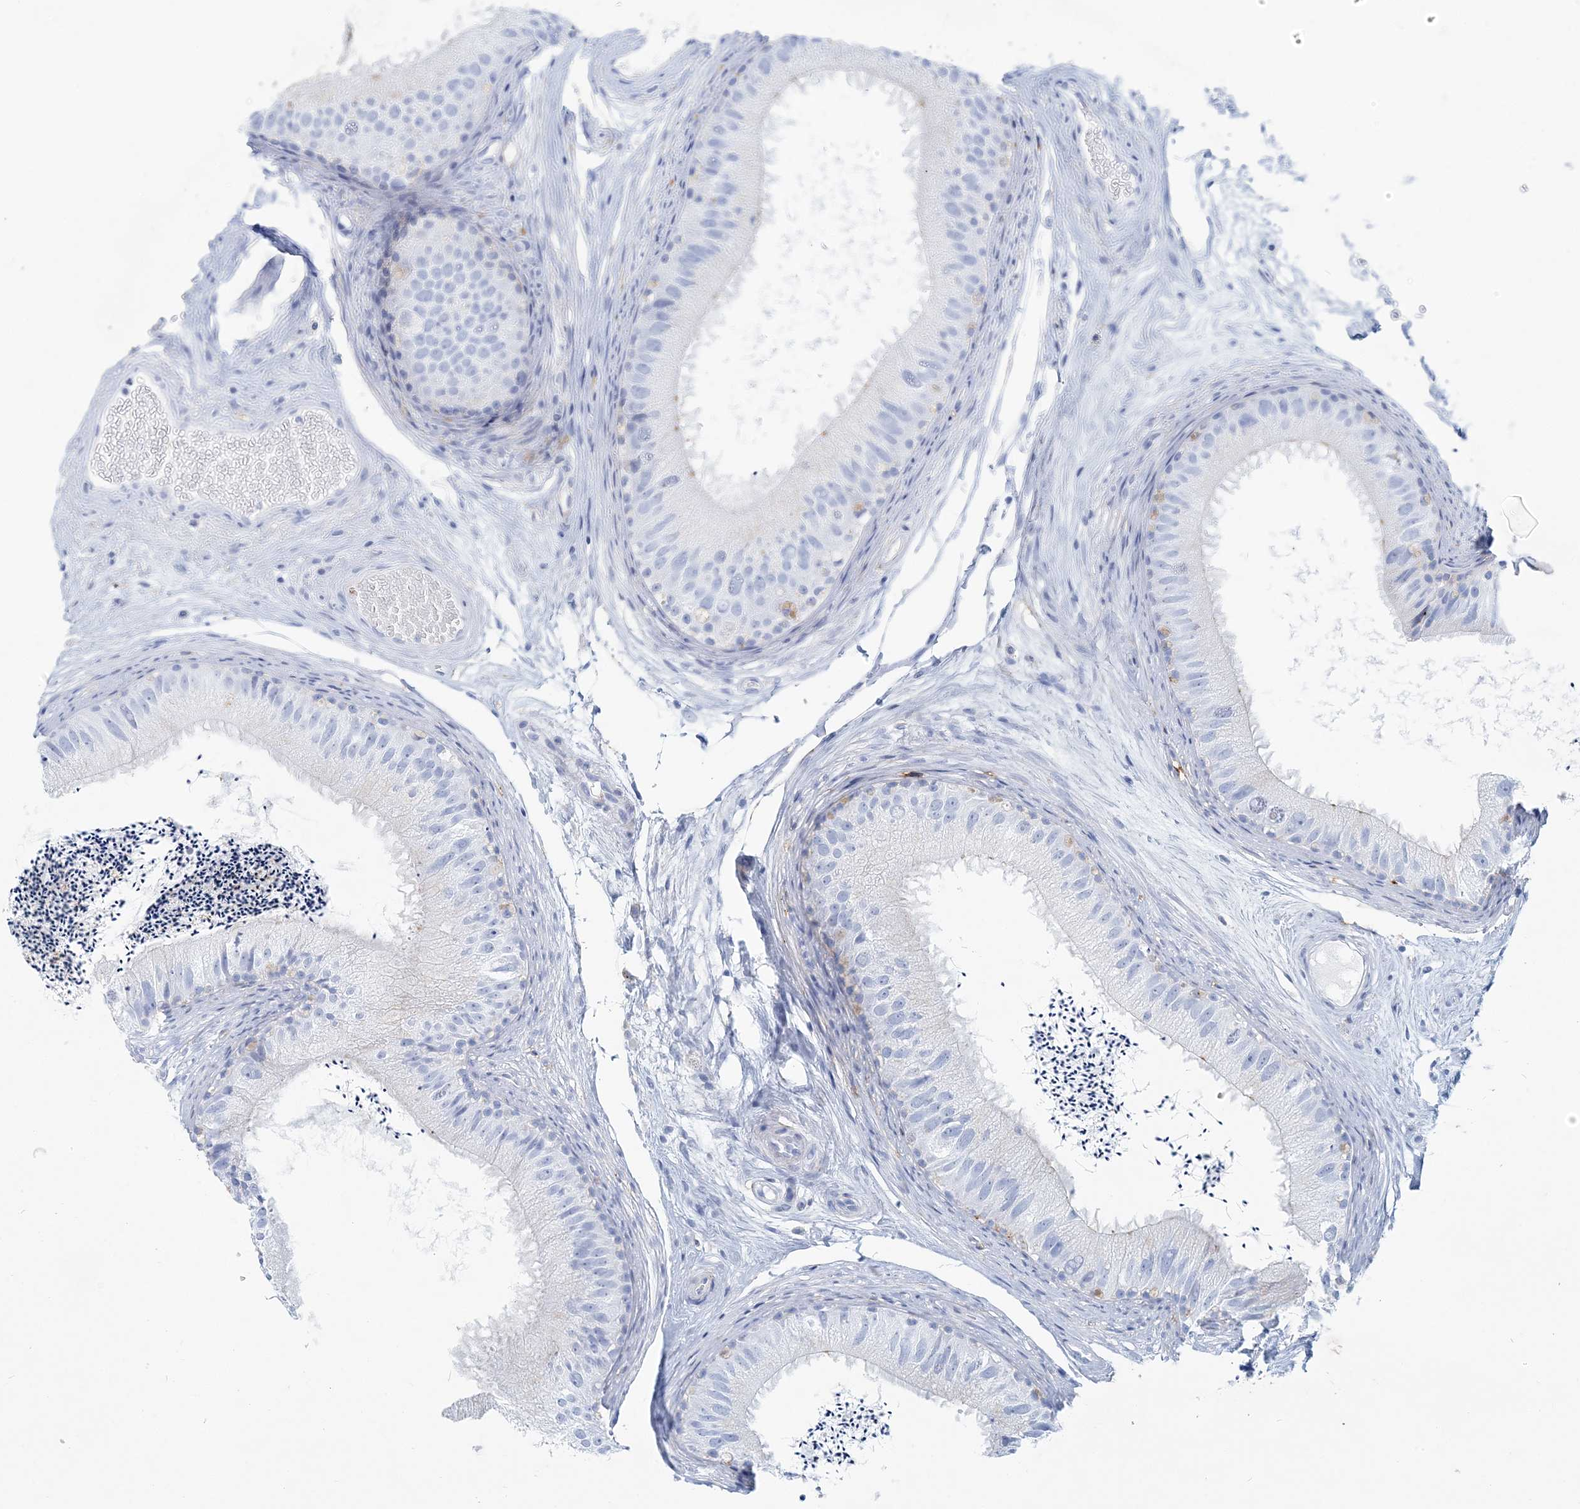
{"staining": {"intensity": "negative", "quantity": "none", "location": "none"}, "tissue": "epididymis", "cell_type": "Glandular cells", "image_type": "normal", "snomed": [{"axis": "morphology", "description": "Normal tissue, NOS"}, {"axis": "topography", "description": "Epididymis"}], "caption": "DAB immunohistochemical staining of normal epididymis demonstrates no significant expression in glandular cells. (Brightfield microscopy of DAB IHC at high magnification).", "gene": "NKX6", "patient": {"sex": "male", "age": 77}}